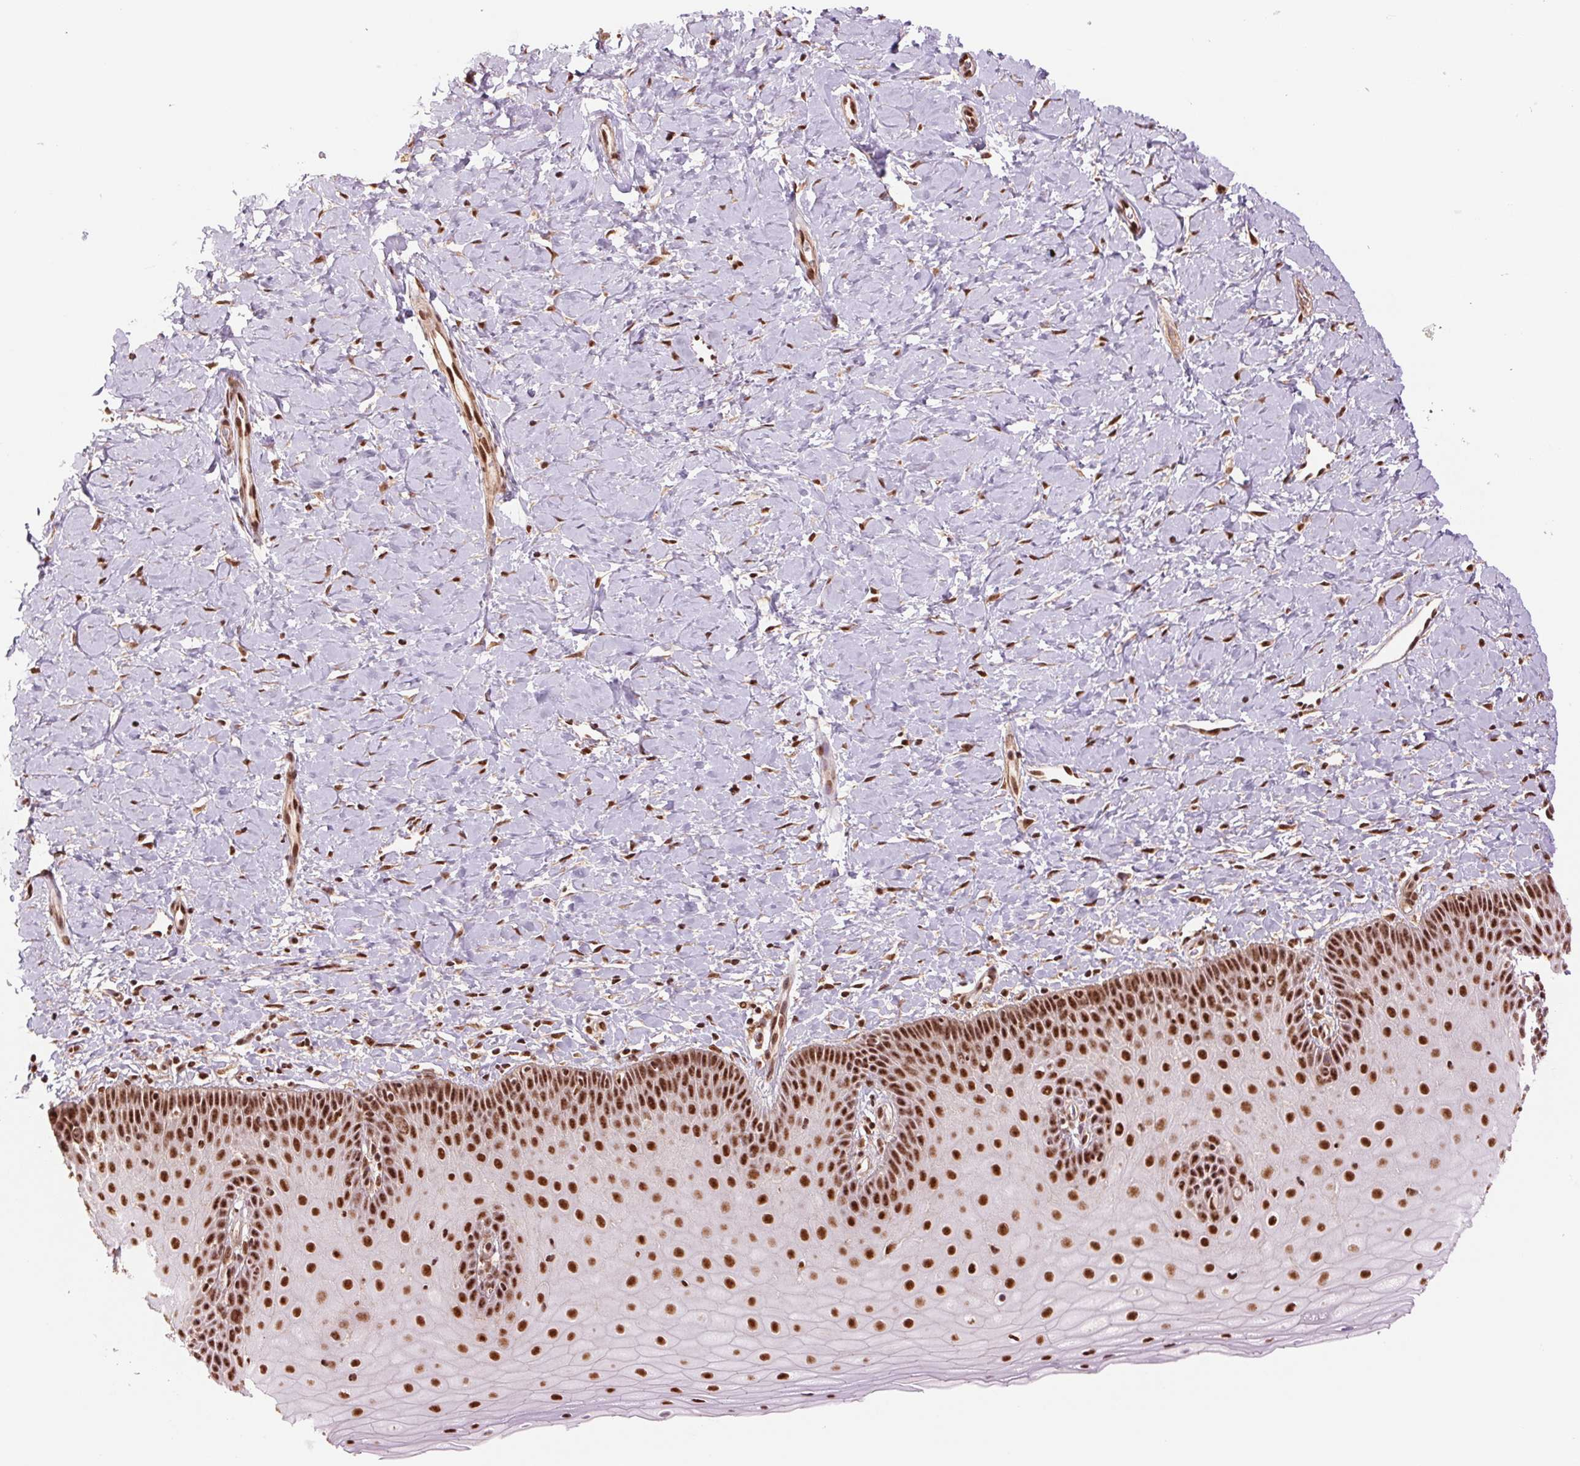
{"staining": {"intensity": "strong", "quantity": ">75%", "location": "nuclear"}, "tissue": "cervix", "cell_type": "Glandular cells", "image_type": "normal", "snomed": [{"axis": "morphology", "description": "Normal tissue, NOS"}, {"axis": "topography", "description": "Cervix"}], "caption": "Immunohistochemical staining of unremarkable human cervix exhibits >75% levels of strong nuclear protein staining in approximately >75% of glandular cells. The staining was performed using DAB, with brown indicating positive protein expression. Nuclei are stained blue with hematoxylin.", "gene": "CWC25", "patient": {"sex": "female", "age": 37}}